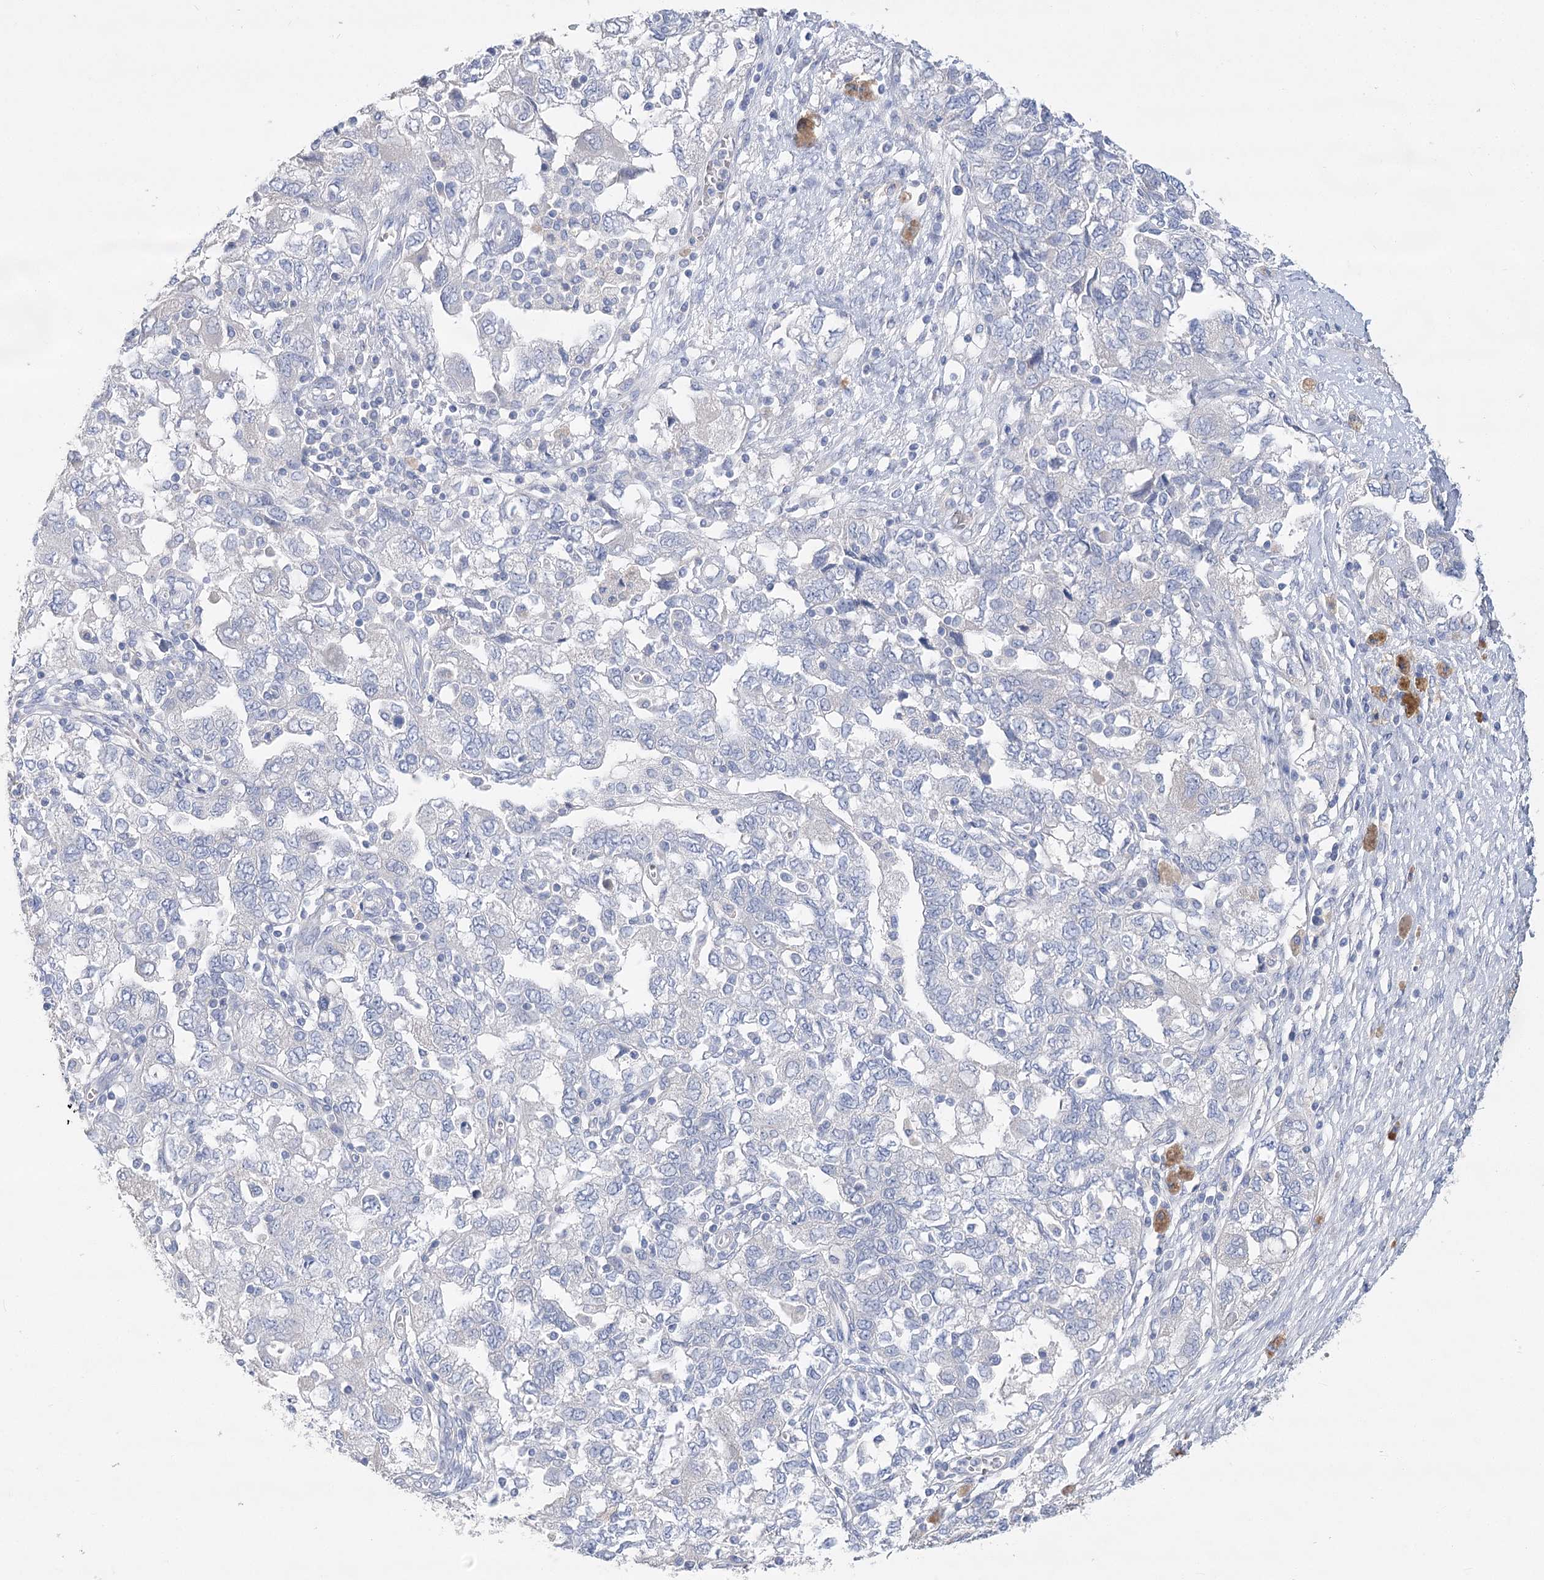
{"staining": {"intensity": "negative", "quantity": "none", "location": "none"}, "tissue": "ovarian cancer", "cell_type": "Tumor cells", "image_type": "cancer", "snomed": [{"axis": "morphology", "description": "Carcinoma, NOS"}, {"axis": "morphology", "description": "Cystadenocarcinoma, serous, NOS"}, {"axis": "topography", "description": "Ovary"}], "caption": "High magnification brightfield microscopy of carcinoma (ovarian) stained with DAB (3,3'-diaminobenzidine) (brown) and counterstained with hematoxylin (blue): tumor cells show no significant expression. The staining was performed using DAB to visualize the protein expression in brown, while the nuclei were stained in blue with hematoxylin (Magnification: 20x).", "gene": "SLC9A3", "patient": {"sex": "female", "age": 69}}